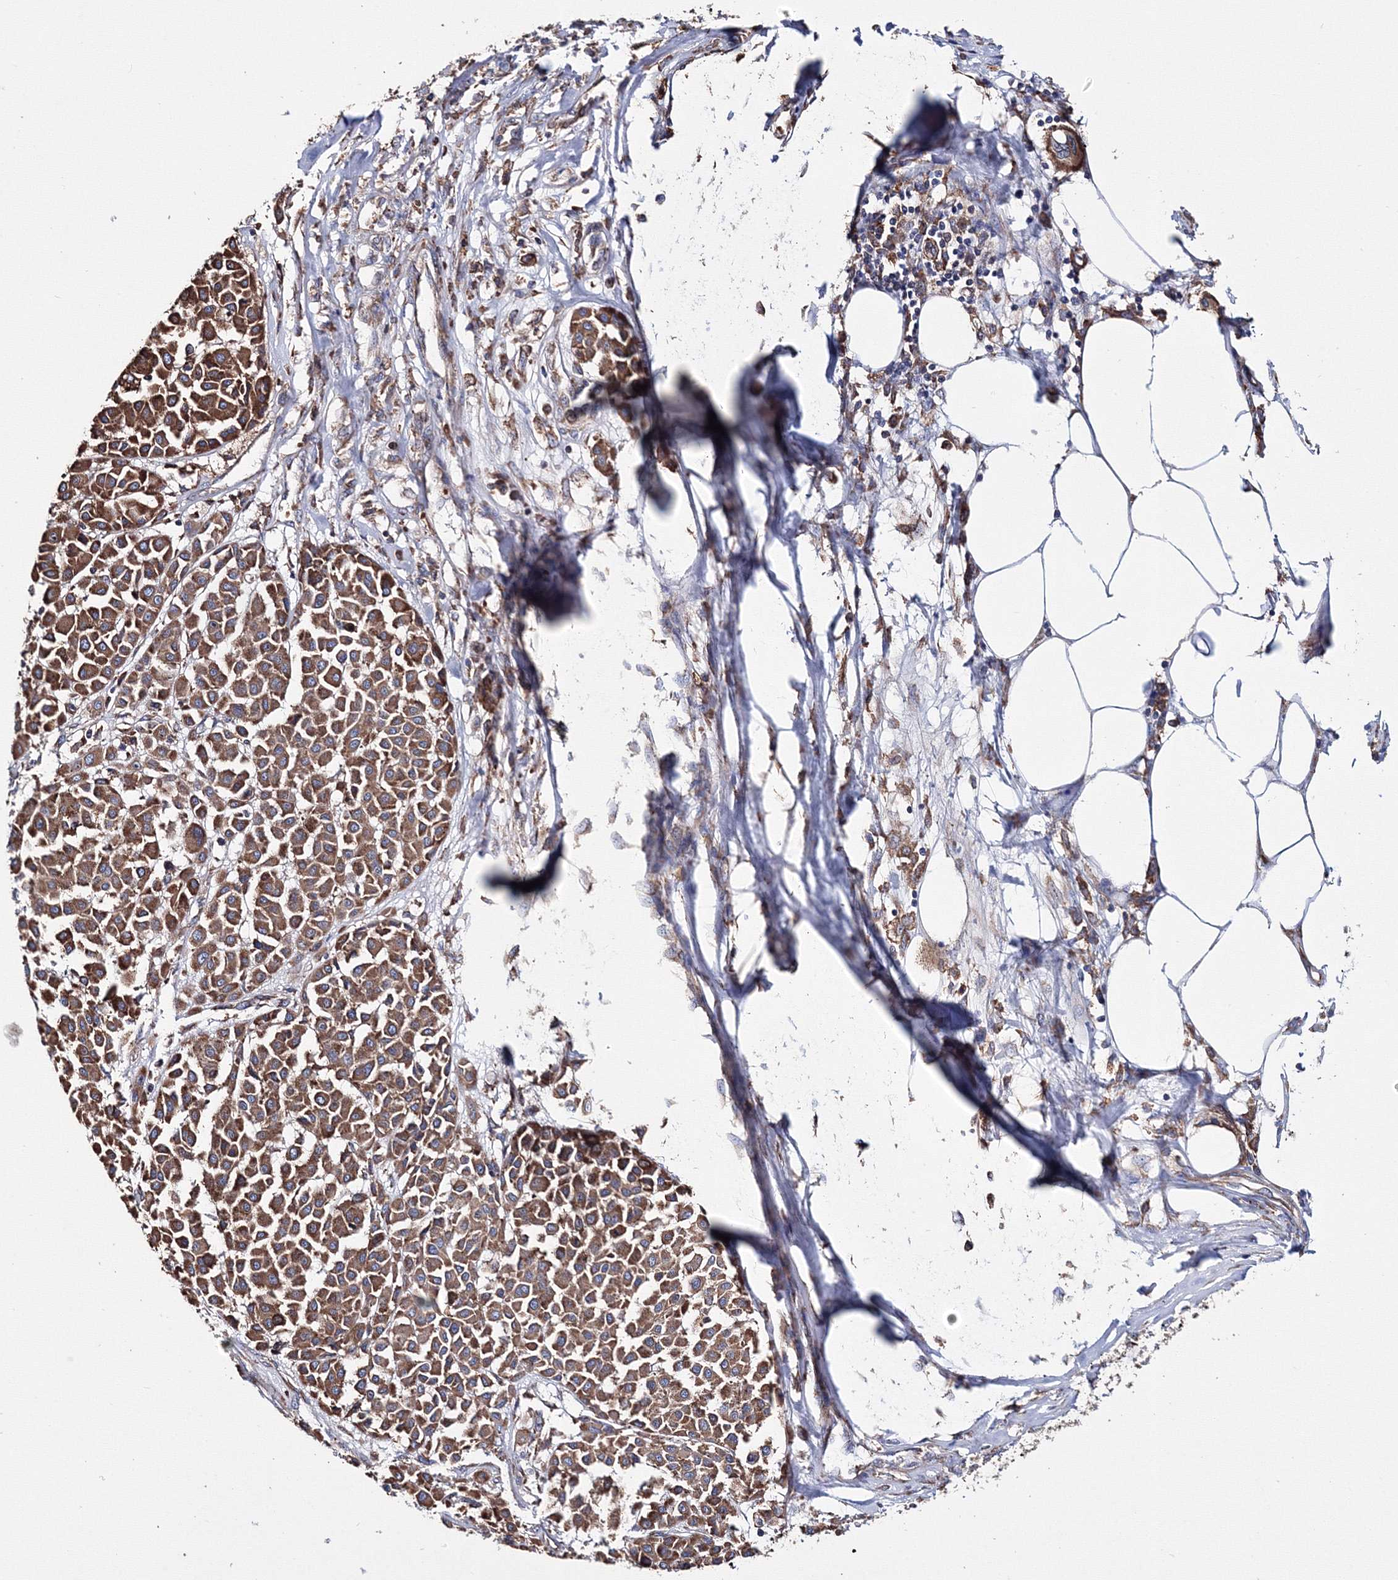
{"staining": {"intensity": "moderate", "quantity": ">75%", "location": "cytoplasmic/membranous"}, "tissue": "melanoma", "cell_type": "Tumor cells", "image_type": "cancer", "snomed": [{"axis": "morphology", "description": "Malignant melanoma, Metastatic site"}, {"axis": "topography", "description": "Soft tissue"}], "caption": "Melanoma tissue demonstrates moderate cytoplasmic/membranous expression in approximately >75% of tumor cells The staining was performed using DAB (3,3'-diaminobenzidine), with brown indicating positive protein expression. Nuclei are stained blue with hematoxylin.", "gene": "VPS8", "patient": {"sex": "male", "age": 41}}